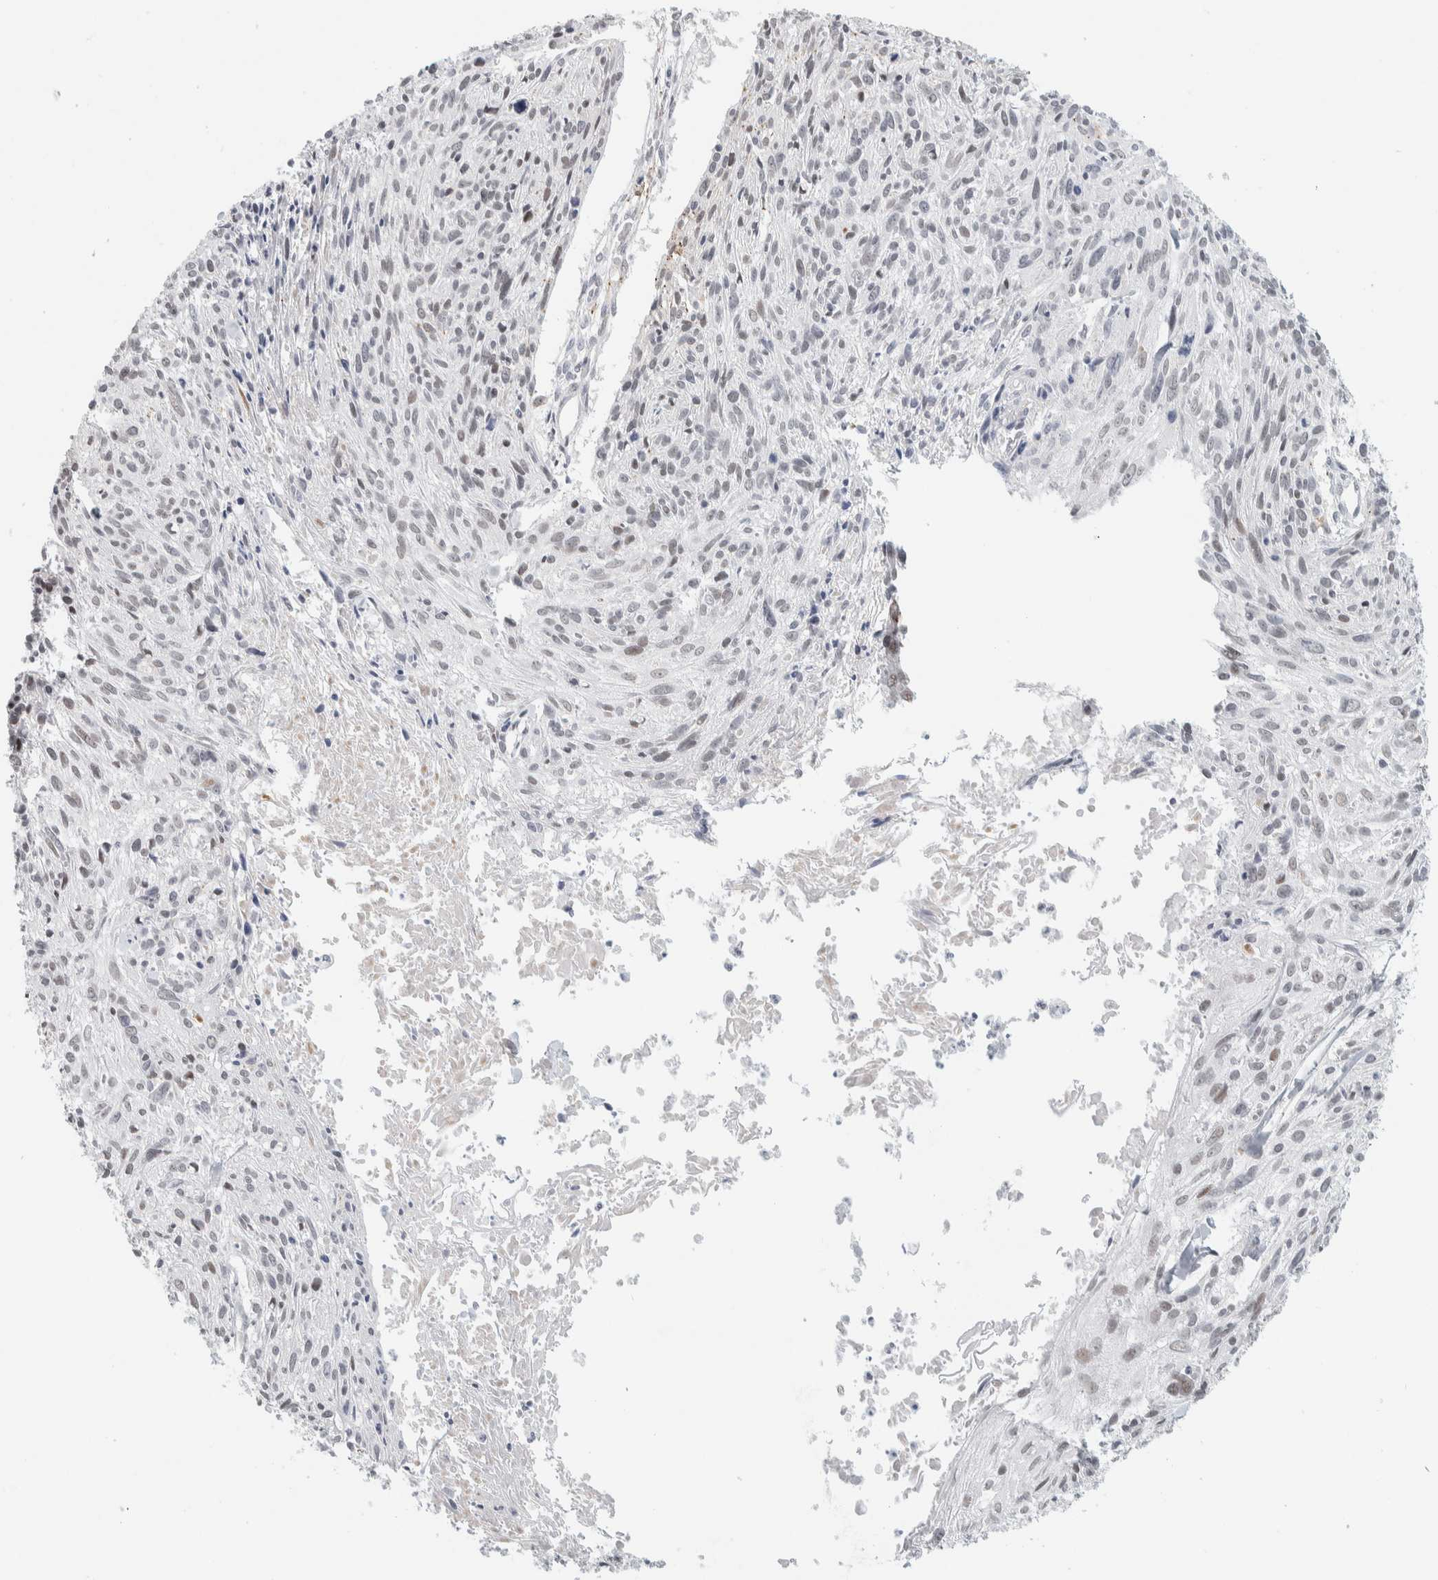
{"staining": {"intensity": "weak", "quantity": "<25%", "location": "nuclear"}, "tissue": "cervical cancer", "cell_type": "Tumor cells", "image_type": "cancer", "snomed": [{"axis": "morphology", "description": "Squamous cell carcinoma, NOS"}, {"axis": "topography", "description": "Cervix"}], "caption": "Cervical squamous cell carcinoma stained for a protein using immunohistochemistry (IHC) demonstrates no positivity tumor cells.", "gene": "CDH17", "patient": {"sex": "female", "age": 51}}